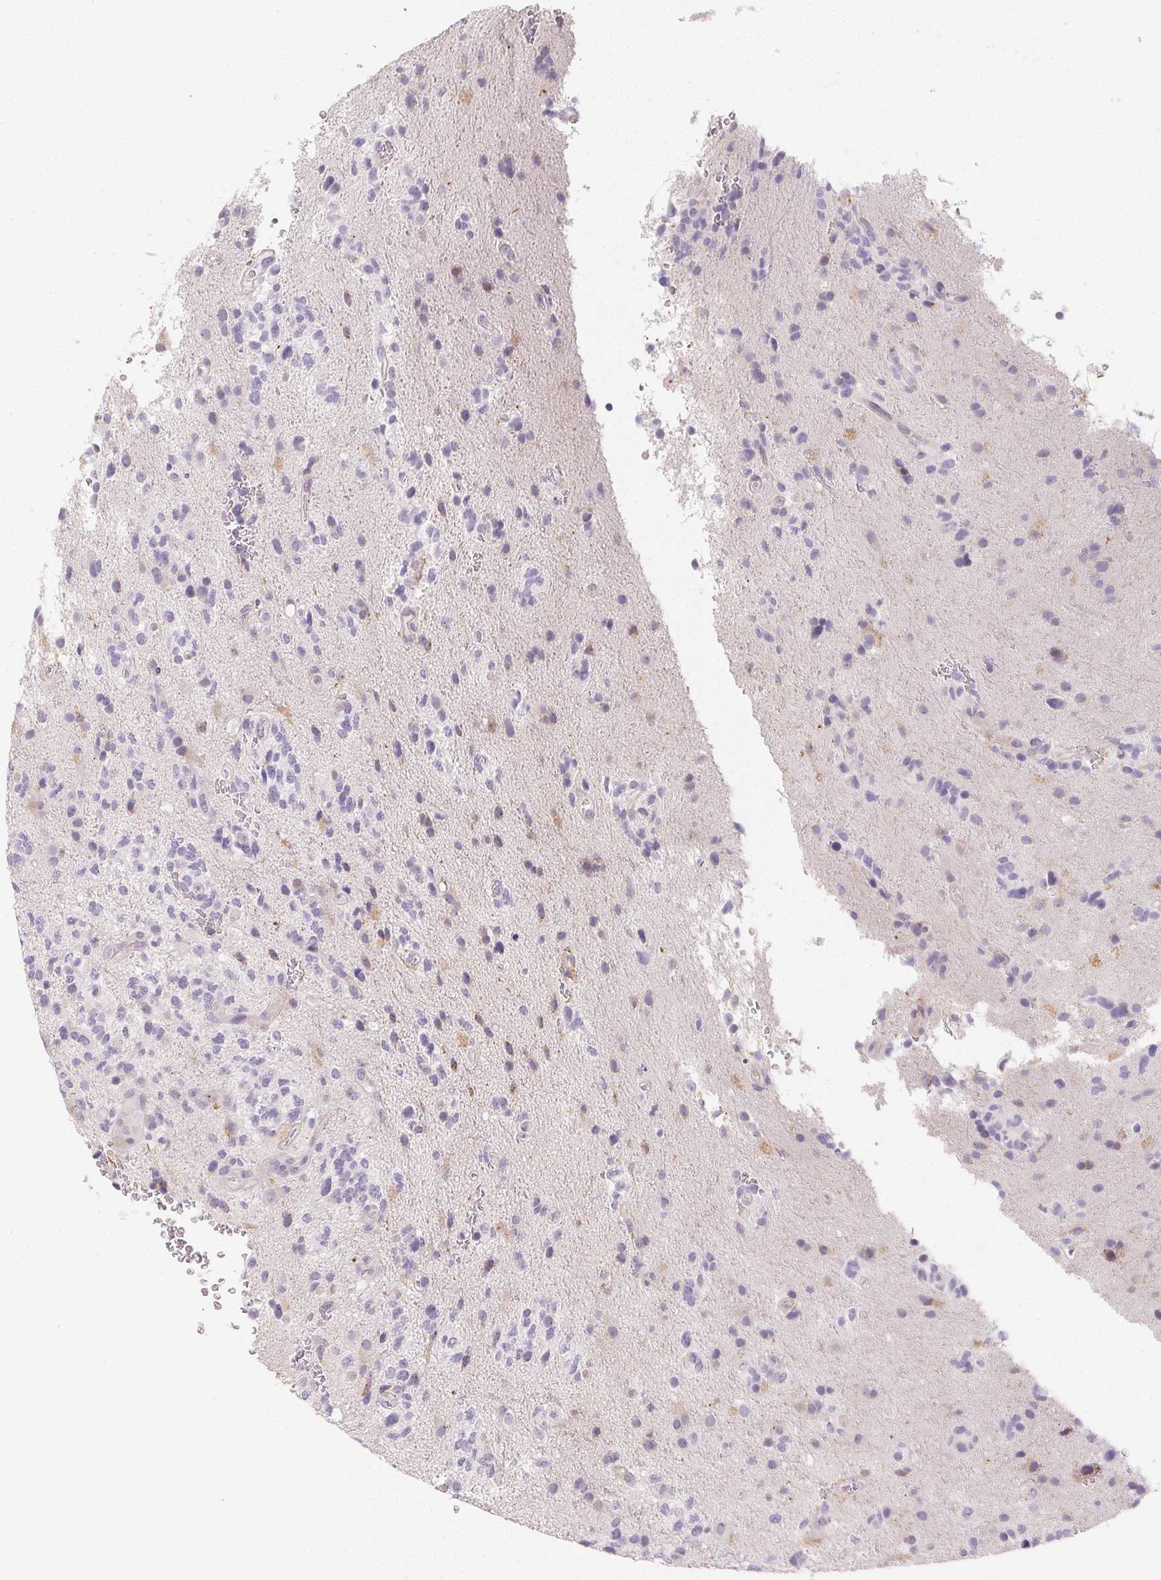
{"staining": {"intensity": "negative", "quantity": "none", "location": "none"}, "tissue": "glioma", "cell_type": "Tumor cells", "image_type": "cancer", "snomed": [{"axis": "morphology", "description": "Glioma, malignant, High grade"}, {"axis": "topography", "description": "Brain"}], "caption": "Immunohistochemistry of malignant glioma (high-grade) exhibits no expression in tumor cells.", "gene": "LRRC23", "patient": {"sex": "female", "age": 71}}